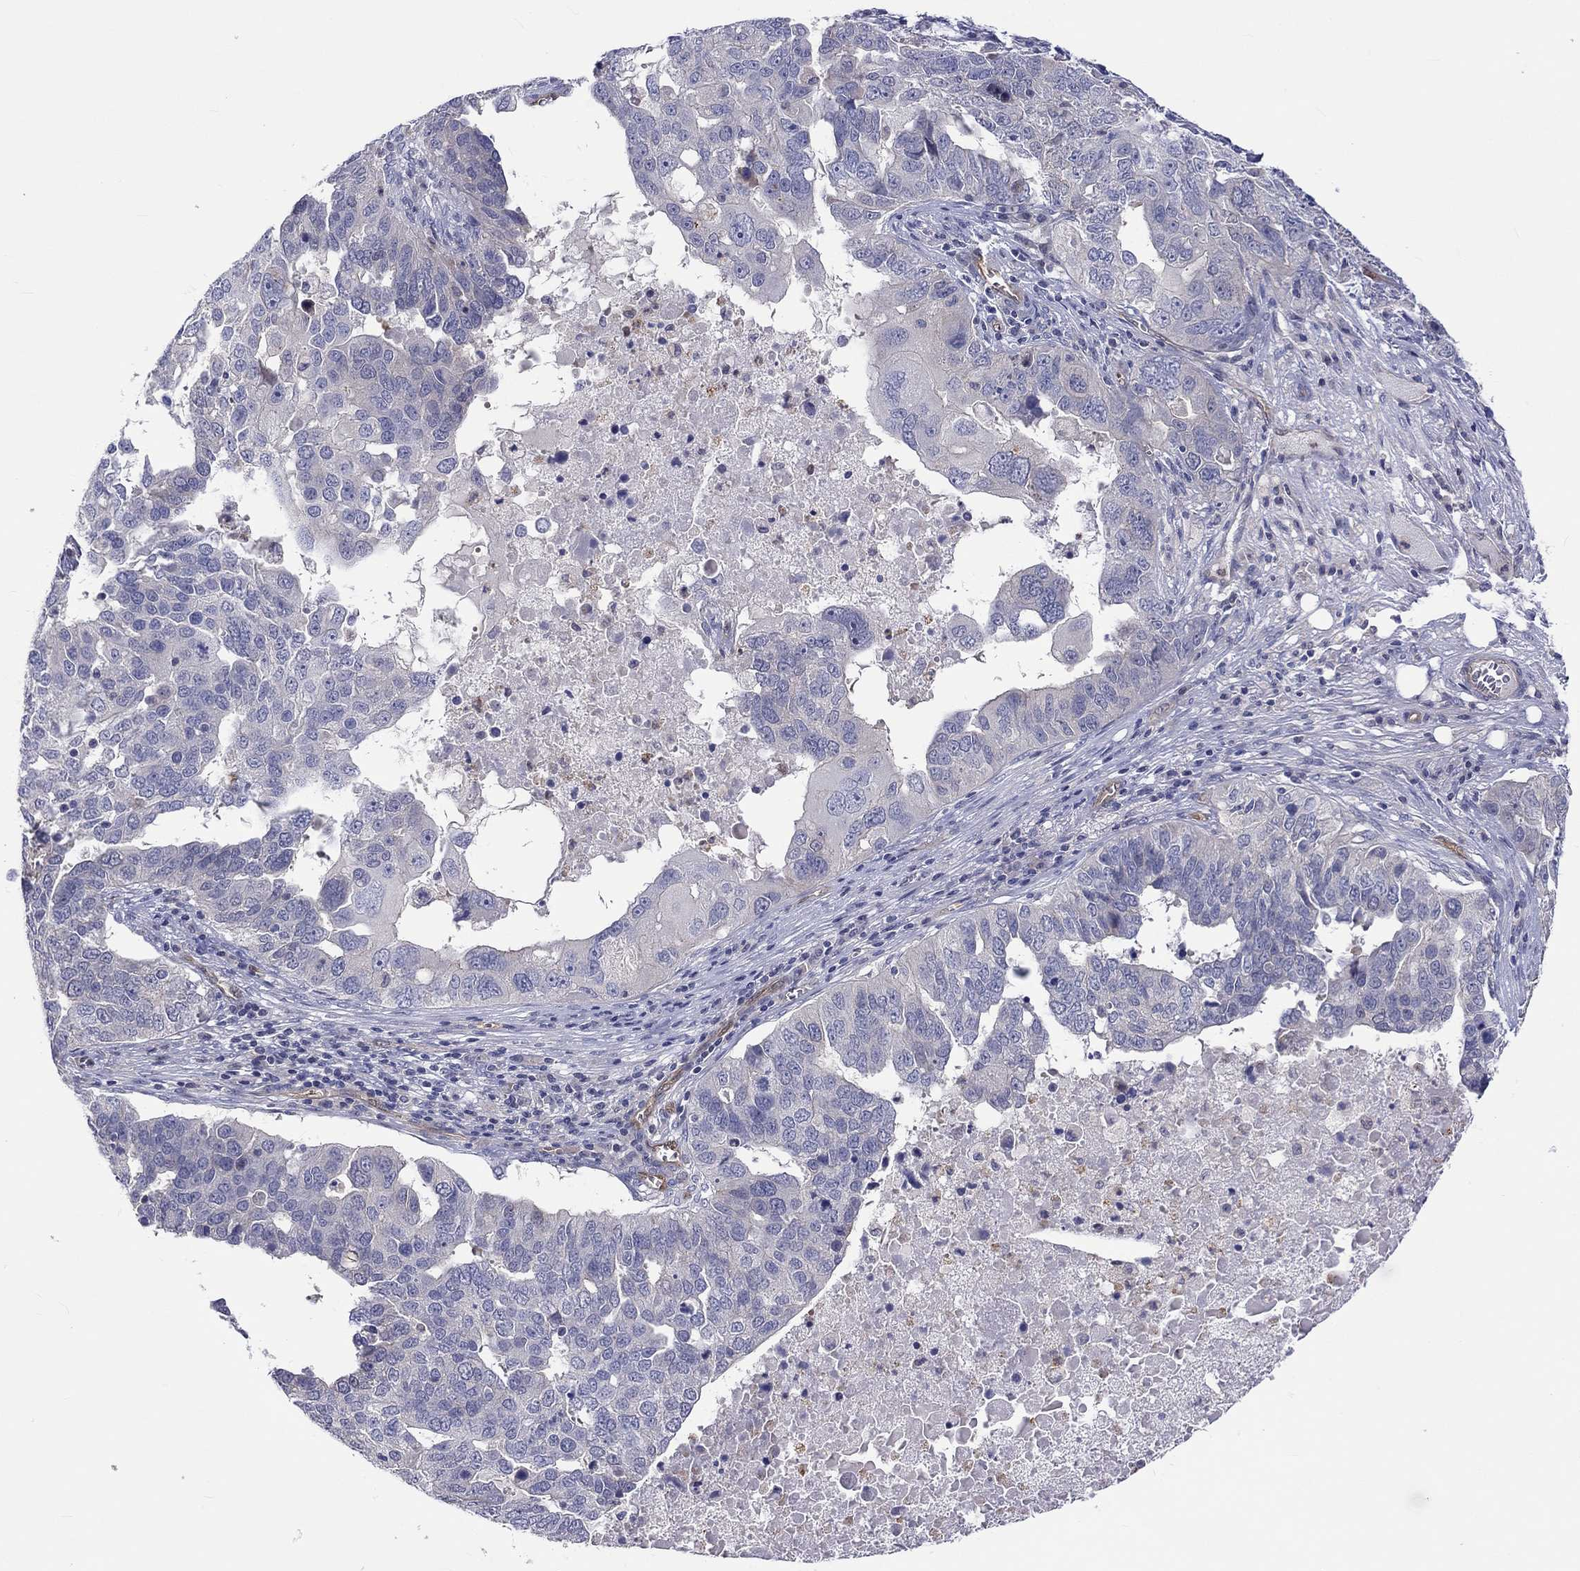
{"staining": {"intensity": "negative", "quantity": "none", "location": "none"}, "tissue": "ovarian cancer", "cell_type": "Tumor cells", "image_type": "cancer", "snomed": [{"axis": "morphology", "description": "Carcinoma, endometroid"}, {"axis": "topography", "description": "Soft tissue"}, {"axis": "topography", "description": "Ovary"}], "caption": "Immunohistochemistry image of ovarian cancer (endometroid carcinoma) stained for a protein (brown), which exhibits no staining in tumor cells.", "gene": "ABCG4", "patient": {"sex": "female", "age": 52}}